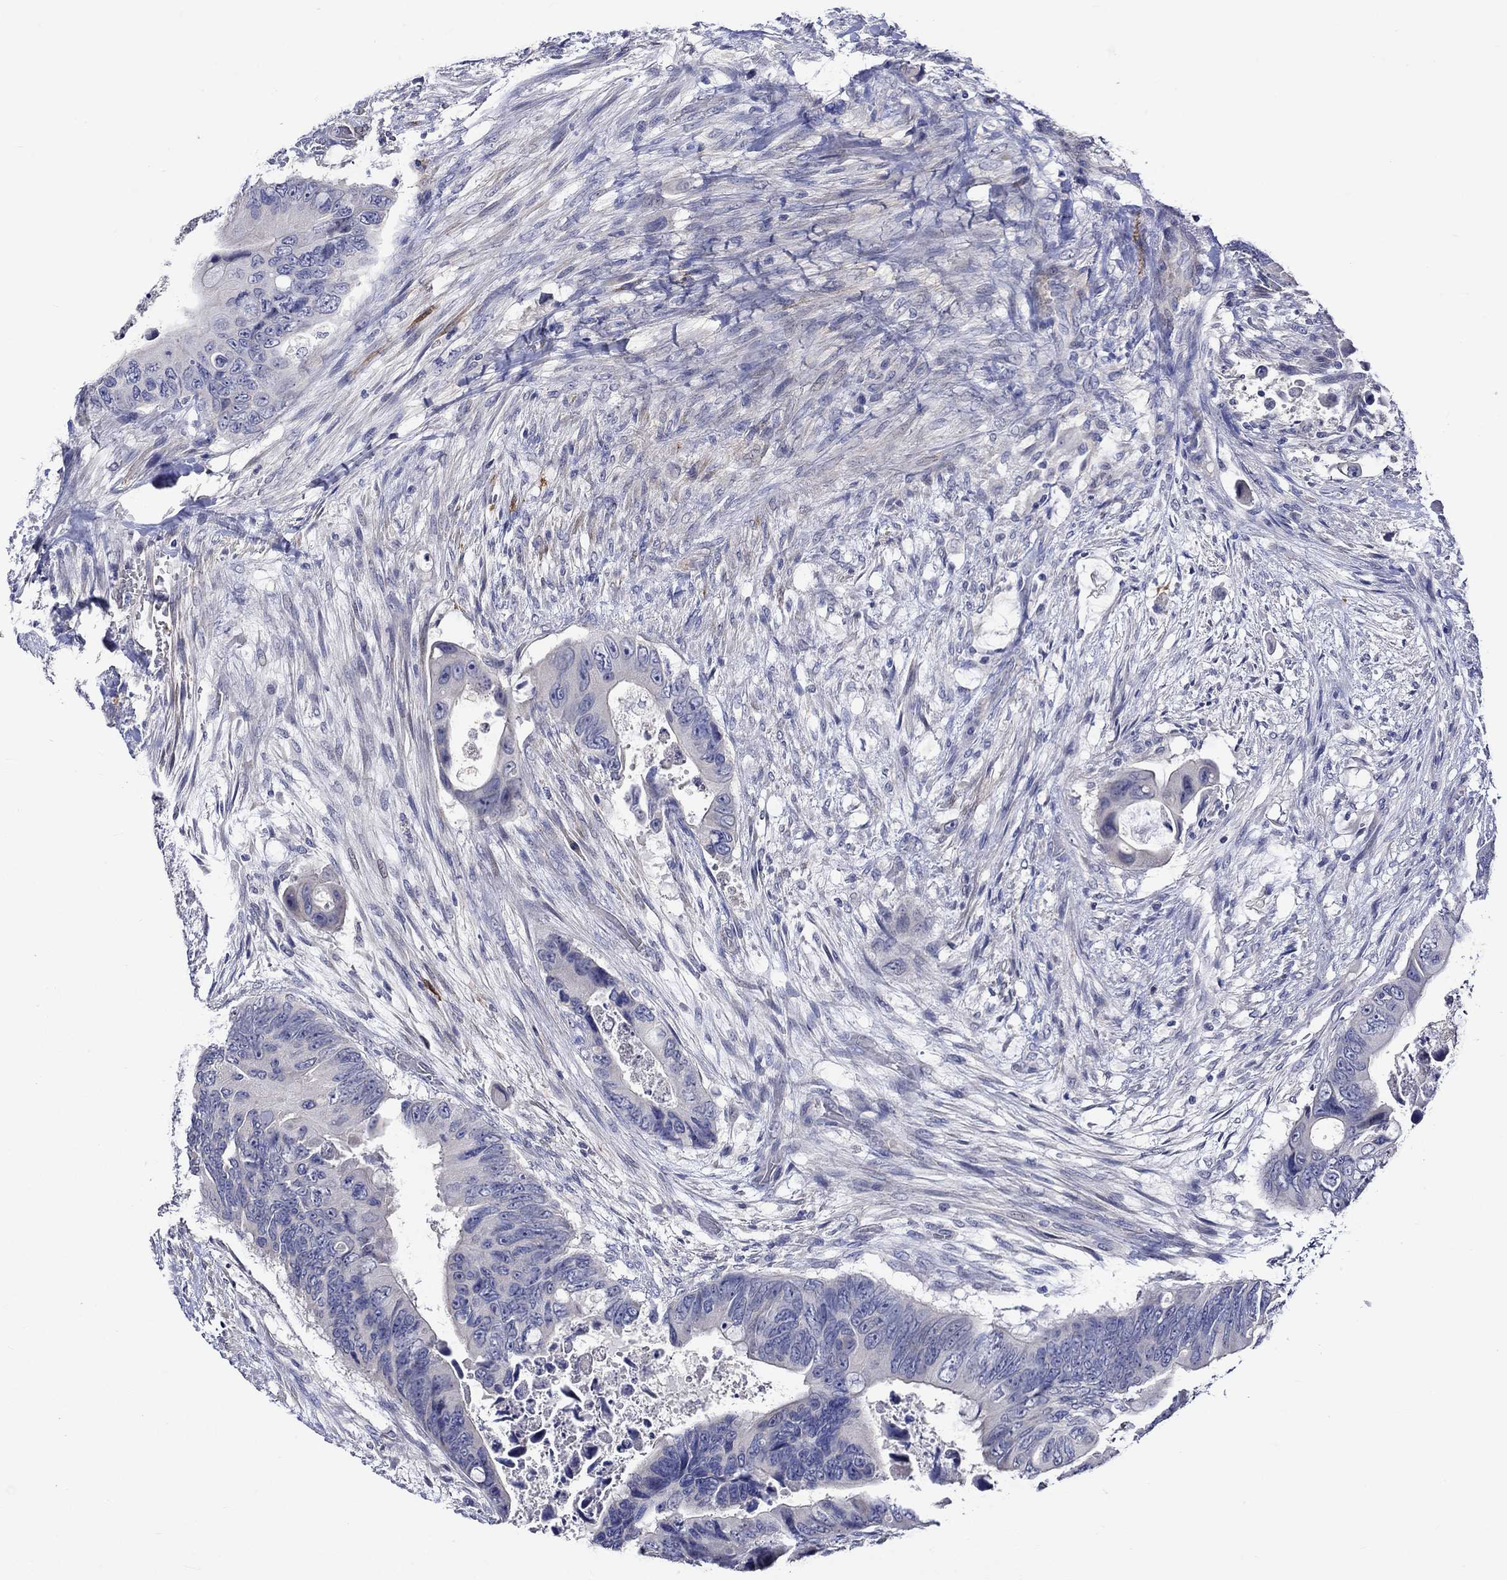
{"staining": {"intensity": "negative", "quantity": "none", "location": "none"}, "tissue": "colorectal cancer", "cell_type": "Tumor cells", "image_type": "cancer", "snomed": [{"axis": "morphology", "description": "Adenocarcinoma, NOS"}, {"axis": "topography", "description": "Rectum"}], "caption": "A high-resolution micrograph shows immunohistochemistry (IHC) staining of adenocarcinoma (colorectal), which exhibits no significant expression in tumor cells.", "gene": "CRYAB", "patient": {"sex": "male", "age": 63}}